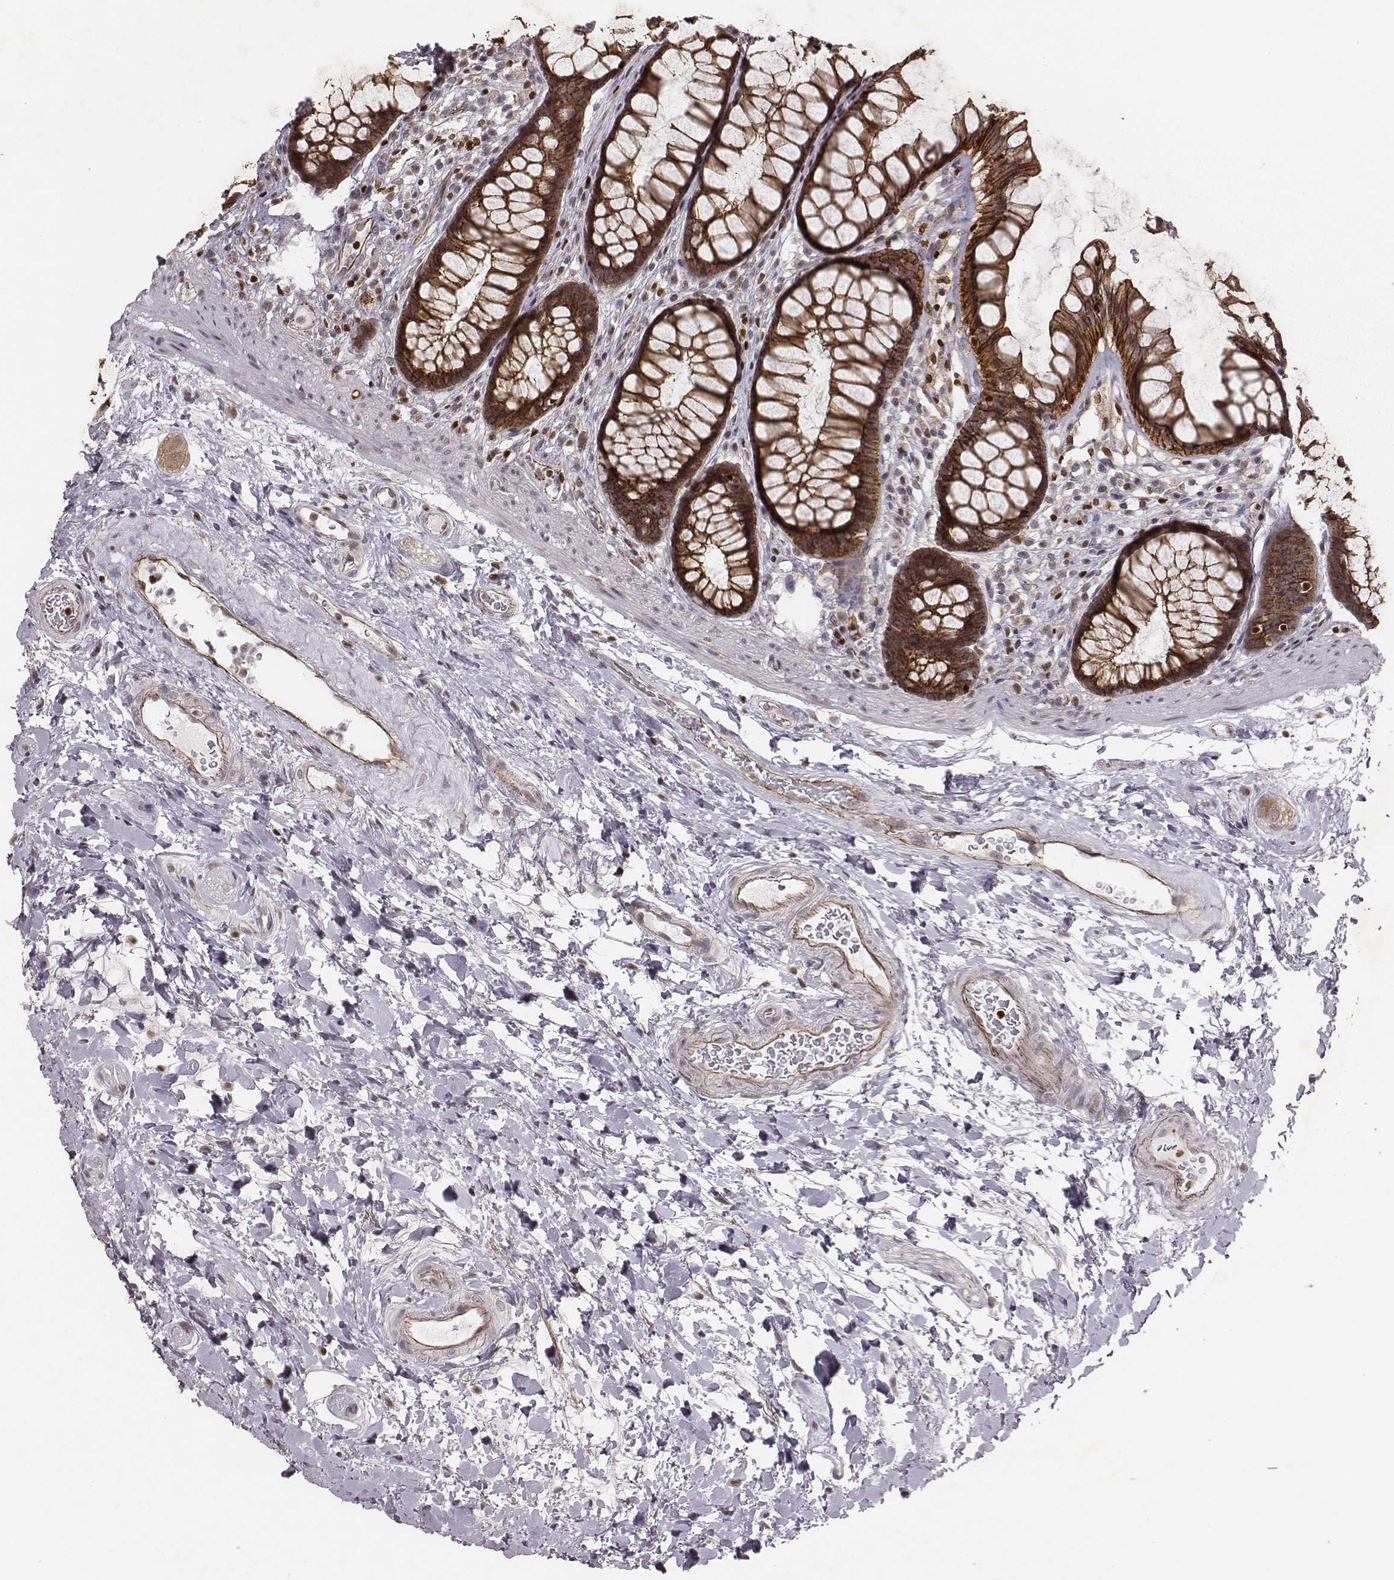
{"staining": {"intensity": "strong", "quantity": ">75%", "location": "cytoplasmic/membranous"}, "tissue": "rectum", "cell_type": "Glandular cells", "image_type": "normal", "snomed": [{"axis": "morphology", "description": "Normal tissue, NOS"}, {"axis": "topography", "description": "Rectum"}], "caption": "The histopathology image exhibits staining of normal rectum, revealing strong cytoplasmic/membranous protein expression (brown color) within glandular cells.", "gene": "WDR59", "patient": {"sex": "male", "age": 72}}